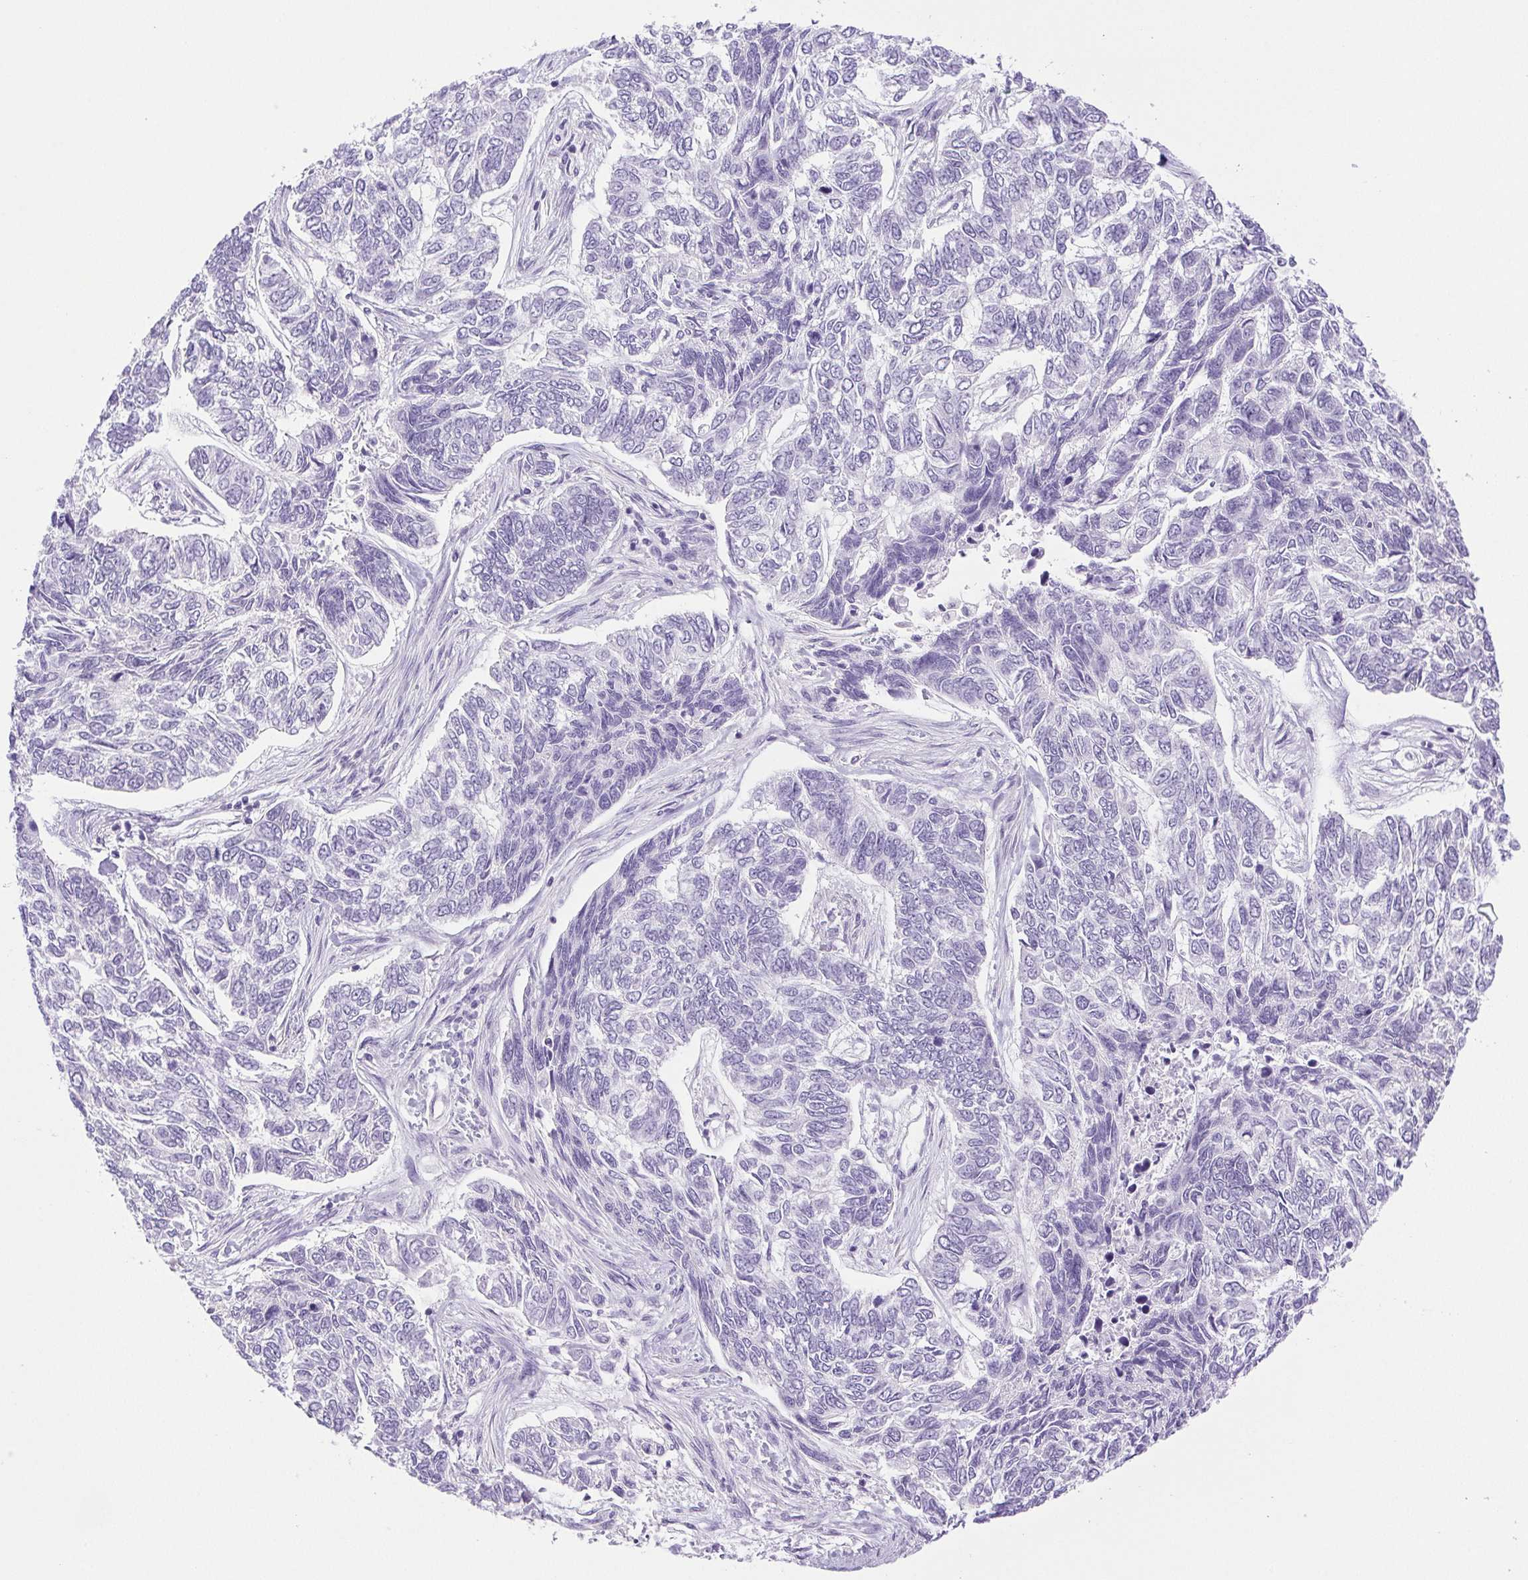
{"staining": {"intensity": "negative", "quantity": "none", "location": "none"}, "tissue": "skin cancer", "cell_type": "Tumor cells", "image_type": "cancer", "snomed": [{"axis": "morphology", "description": "Basal cell carcinoma"}, {"axis": "topography", "description": "Skin"}], "caption": "Image shows no protein expression in tumor cells of skin basal cell carcinoma tissue.", "gene": "PAPPA2", "patient": {"sex": "female", "age": 65}}